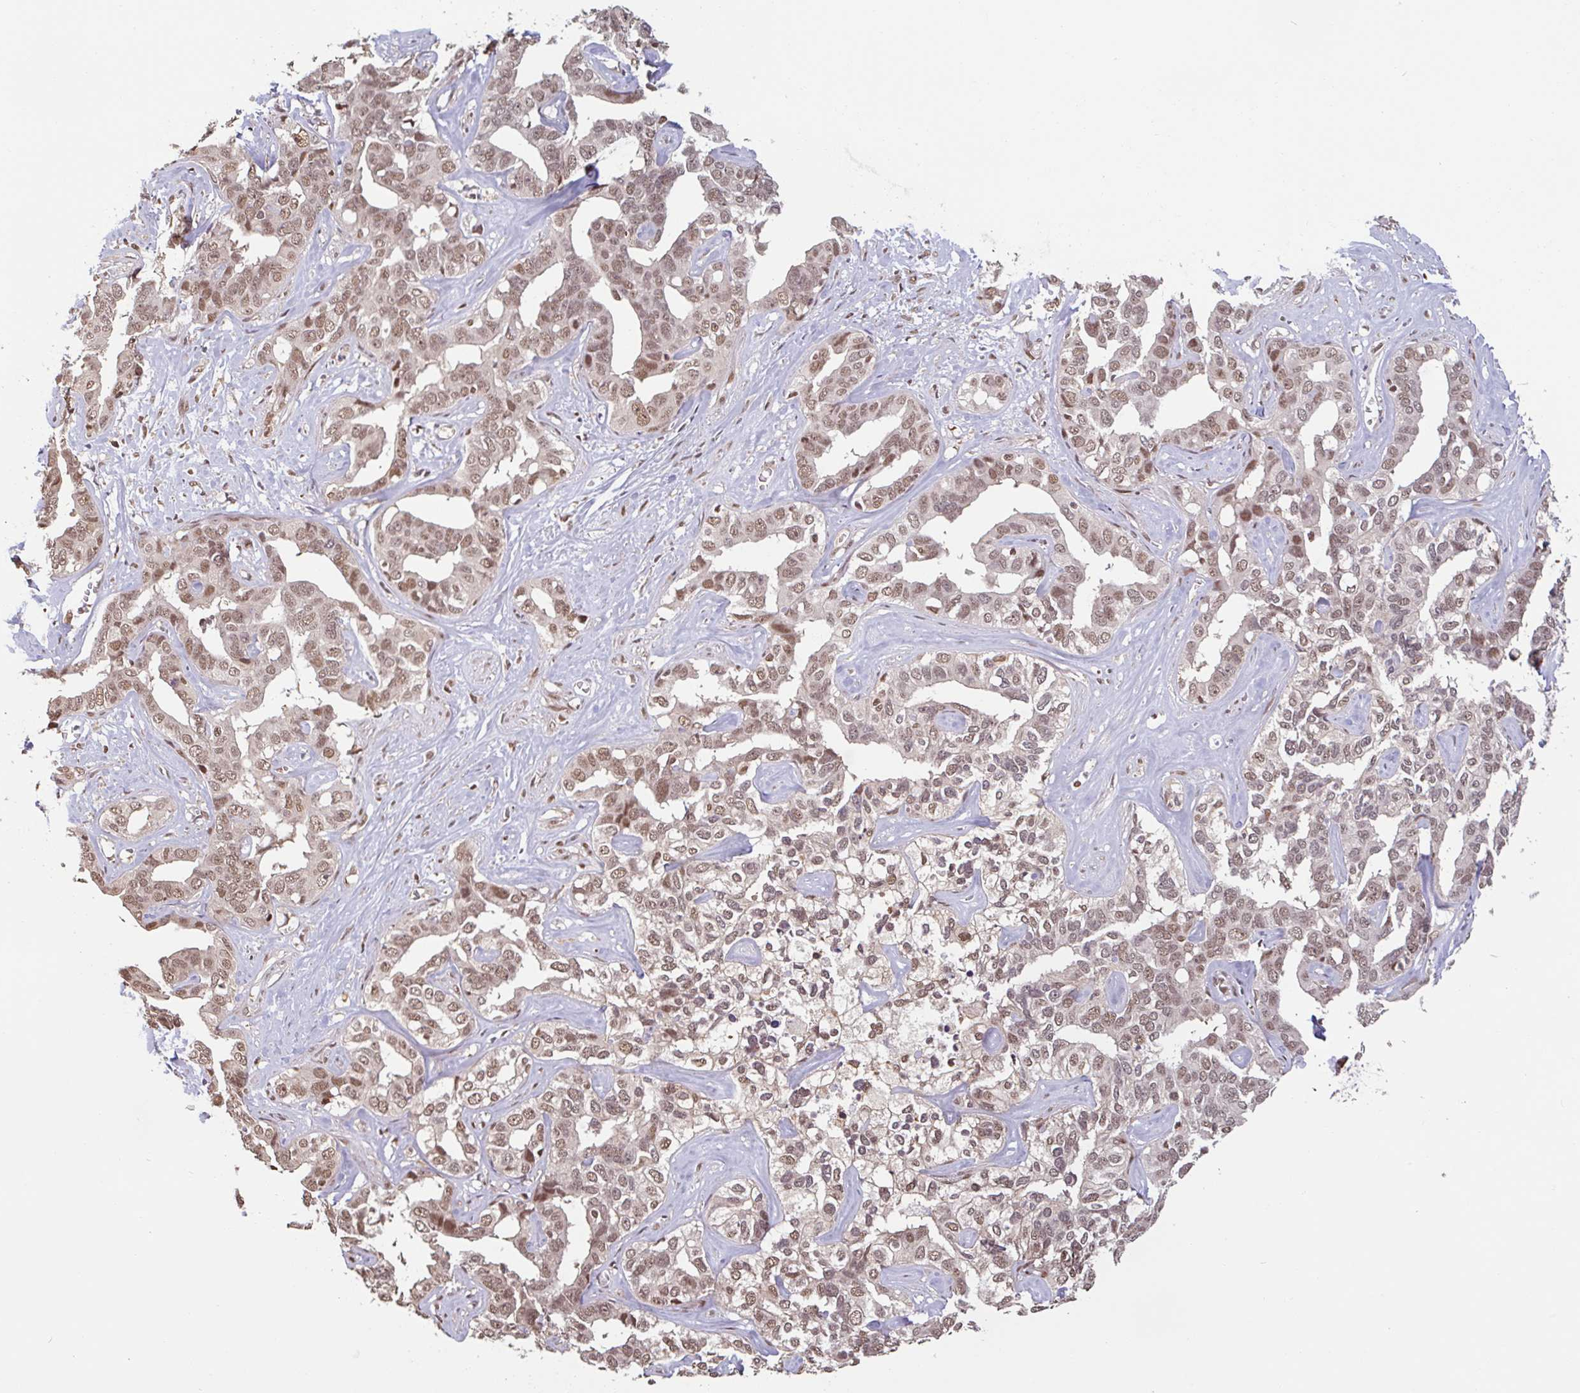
{"staining": {"intensity": "moderate", "quantity": ">75%", "location": "nuclear"}, "tissue": "liver cancer", "cell_type": "Tumor cells", "image_type": "cancer", "snomed": [{"axis": "morphology", "description": "Cholangiocarcinoma"}, {"axis": "topography", "description": "Liver"}], "caption": "Cholangiocarcinoma (liver) tissue displays moderate nuclear expression in approximately >75% of tumor cells, visualized by immunohistochemistry. The staining was performed using DAB, with brown indicating positive protein expression. Nuclei are stained blue with hematoxylin.", "gene": "DR1", "patient": {"sex": "male", "age": 59}}